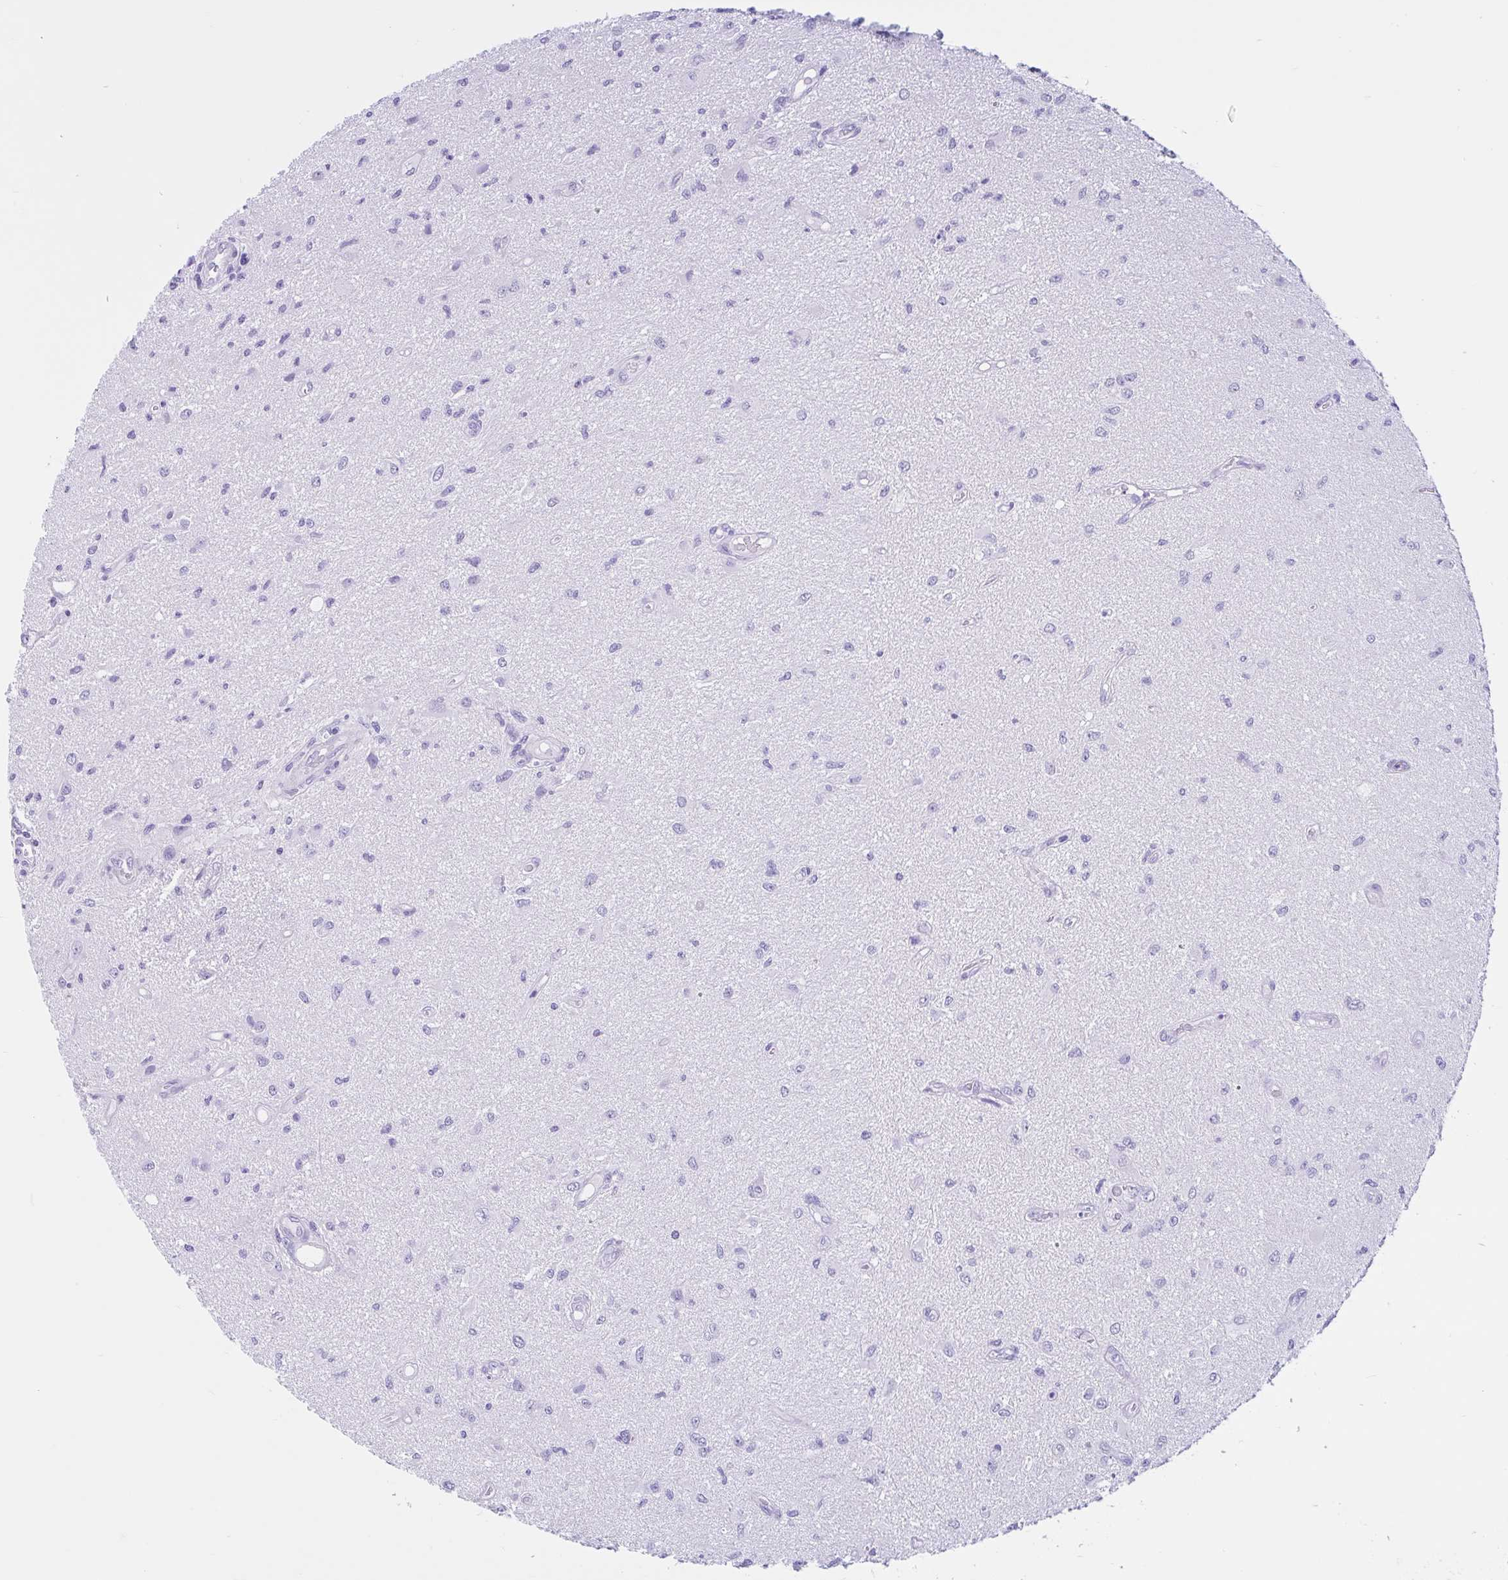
{"staining": {"intensity": "negative", "quantity": "none", "location": "none"}, "tissue": "glioma", "cell_type": "Tumor cells", "image_type": "cancer", "snomed": [{"axis": "morphology", "description": "Glioma, malignant, High grade"}, {"axis": "topography", "description": "Brain"}], "caption": "High power microscopy image of an immunohistochemistry micrograph of glioma, revealing no significant staining in tumor cells.", "gene": "IAPP", "patient": {"sex": "male", "age": 67}}